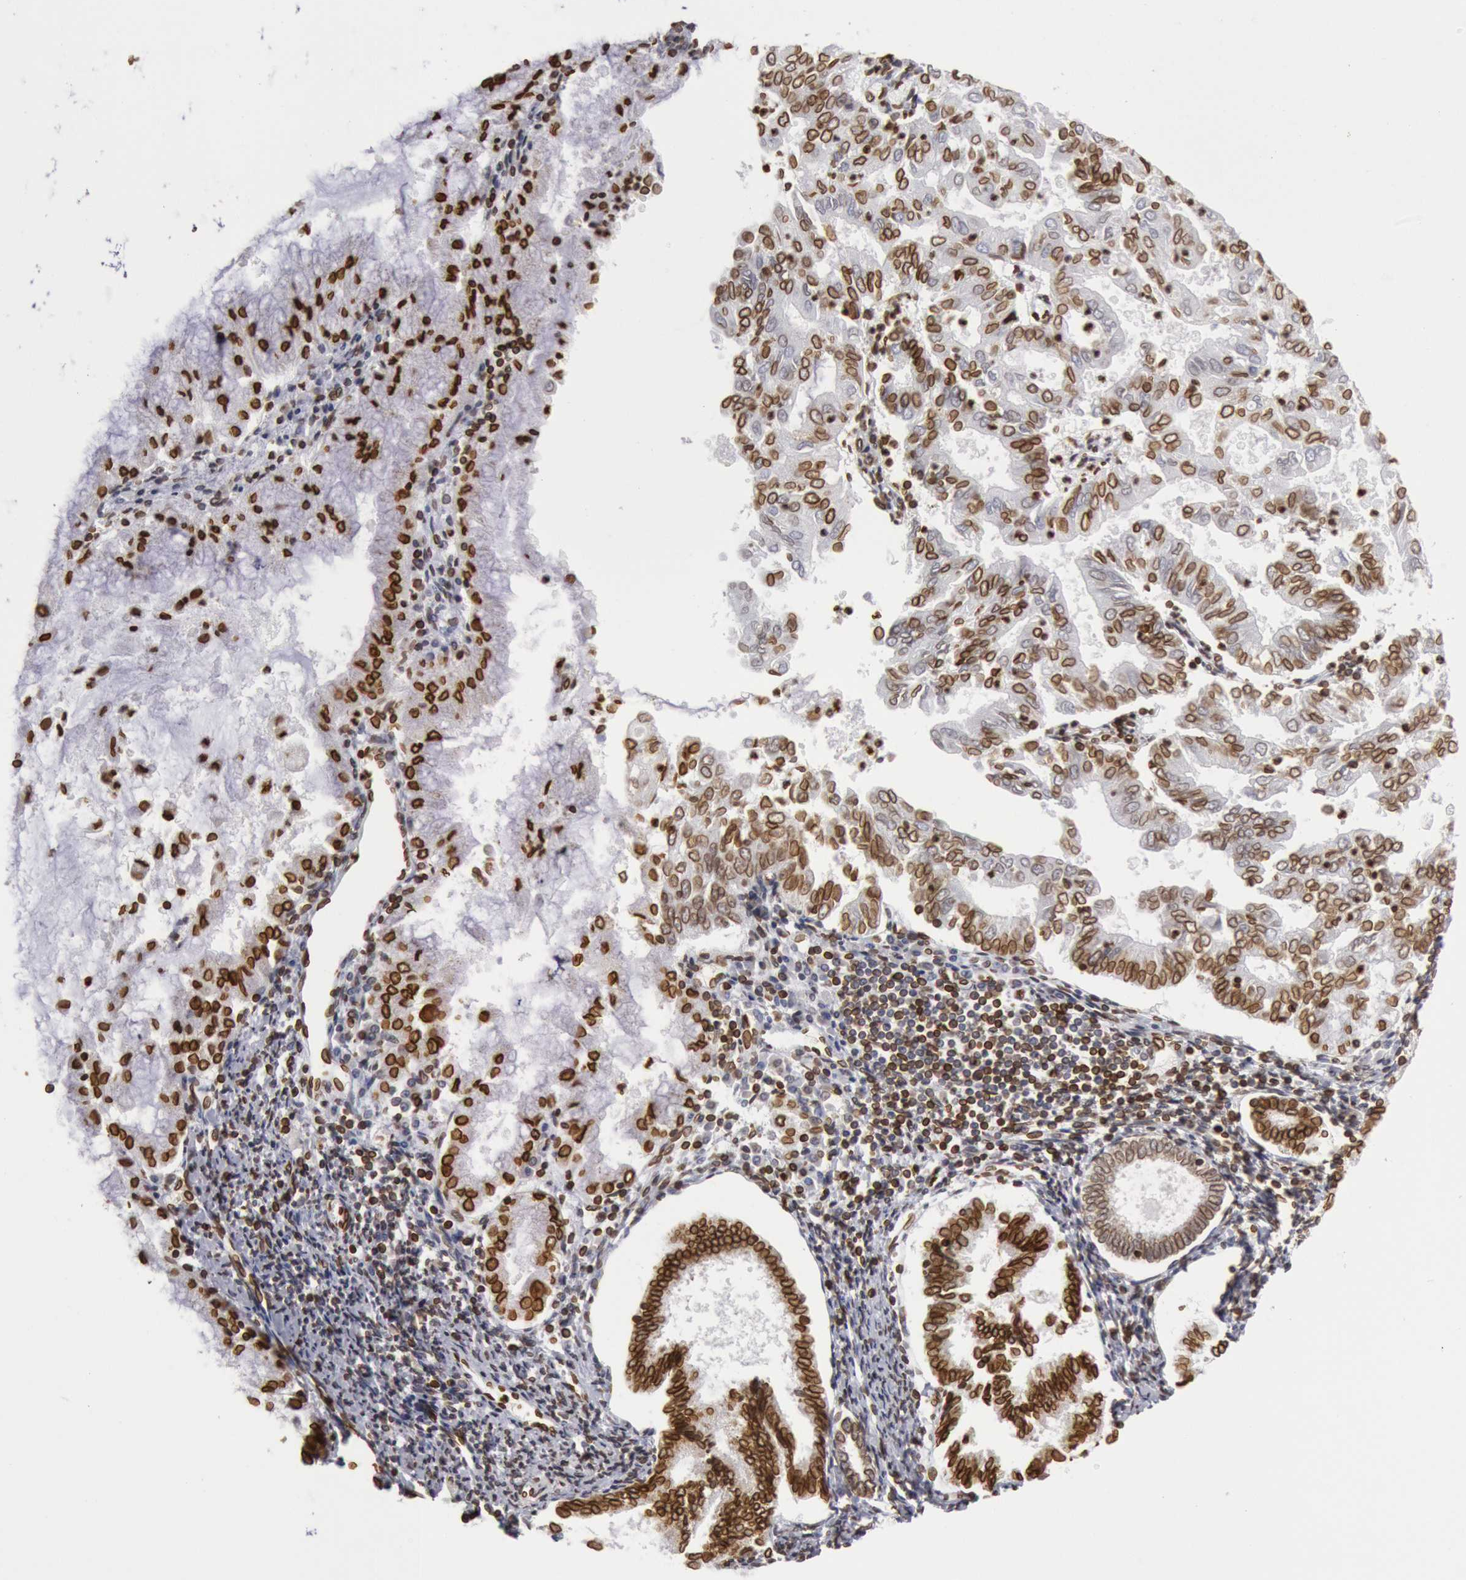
{"staining": {"intensity": "moderate", "quantity": ">75%", "location": "cytoplasmic/membranous,nuclear"}, "tissue": "endometrial cancer", "cell_type": "Tumor cells", "image_type": "cancer", "snomed": [{"axis": "morphology", "description": "Adenocarcinoma, NOS"}, {"axis": "topography", "description": "Endometrium"}], "caption": "Endometrial cancer (adenocarcinoma) stained with IHC reveals moderate cytoplasmic/membranous and nuclear staining in approximately >75% of tumor cells.", "gene": "SUN2", "patient": {"sex": "female", "age": 79}}